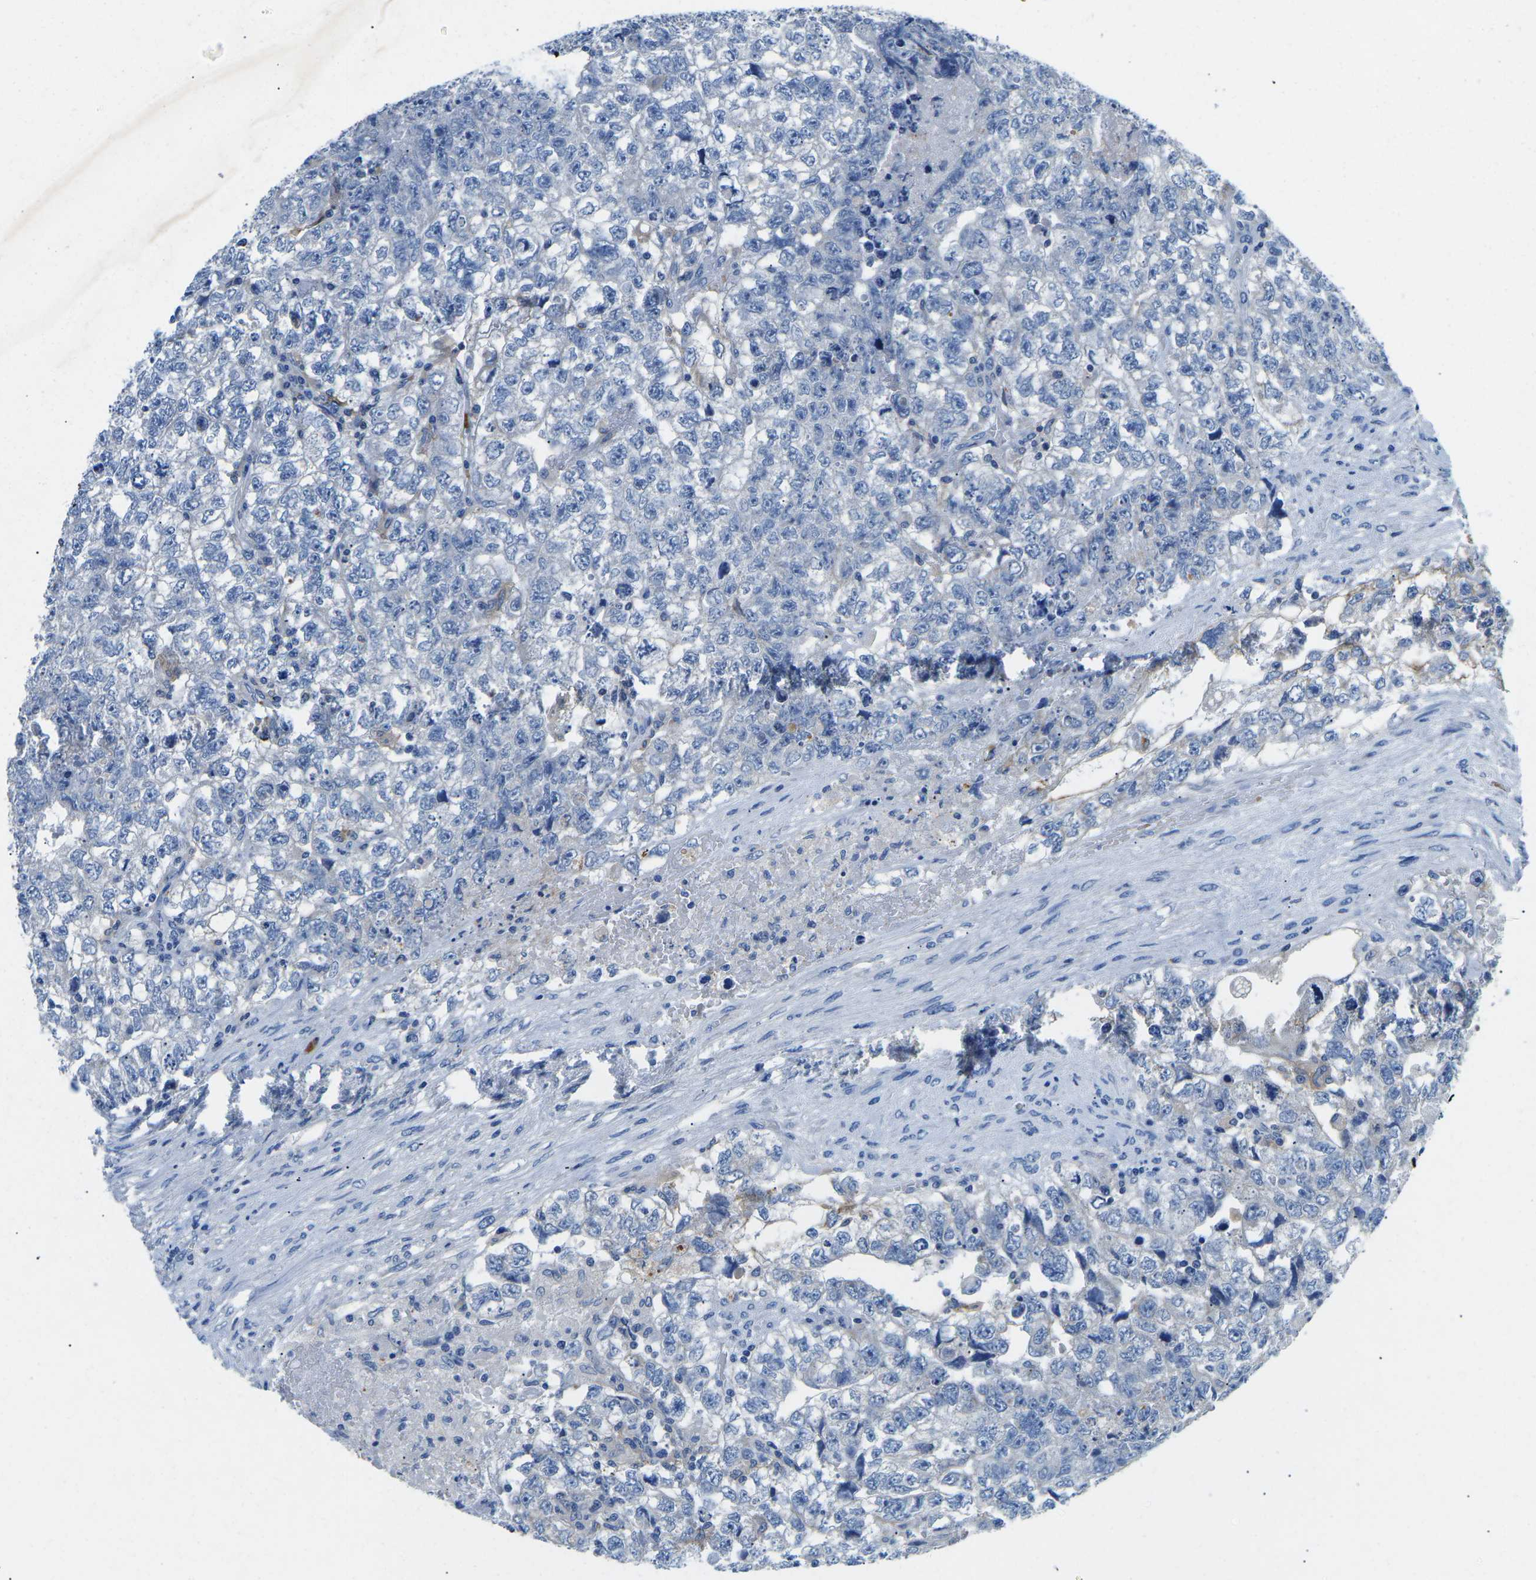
{"staining": {"intensity": "negative", "quantity": "none", "location": "none"}, "tissue": "testis cancer", "cell_type": "Tumor cells", "image_type": "cancer", "snomed": [{"axis": "morphology", "description": "Carcinoma, Embryonal, NOS"}, {"axis": "topography", "description": "Testis"}], "caption": "There is no significant expression in tumor cells of testis cancer.", "gene": "TM6SF1", "patient": {"sex": "male", "age": 36}}